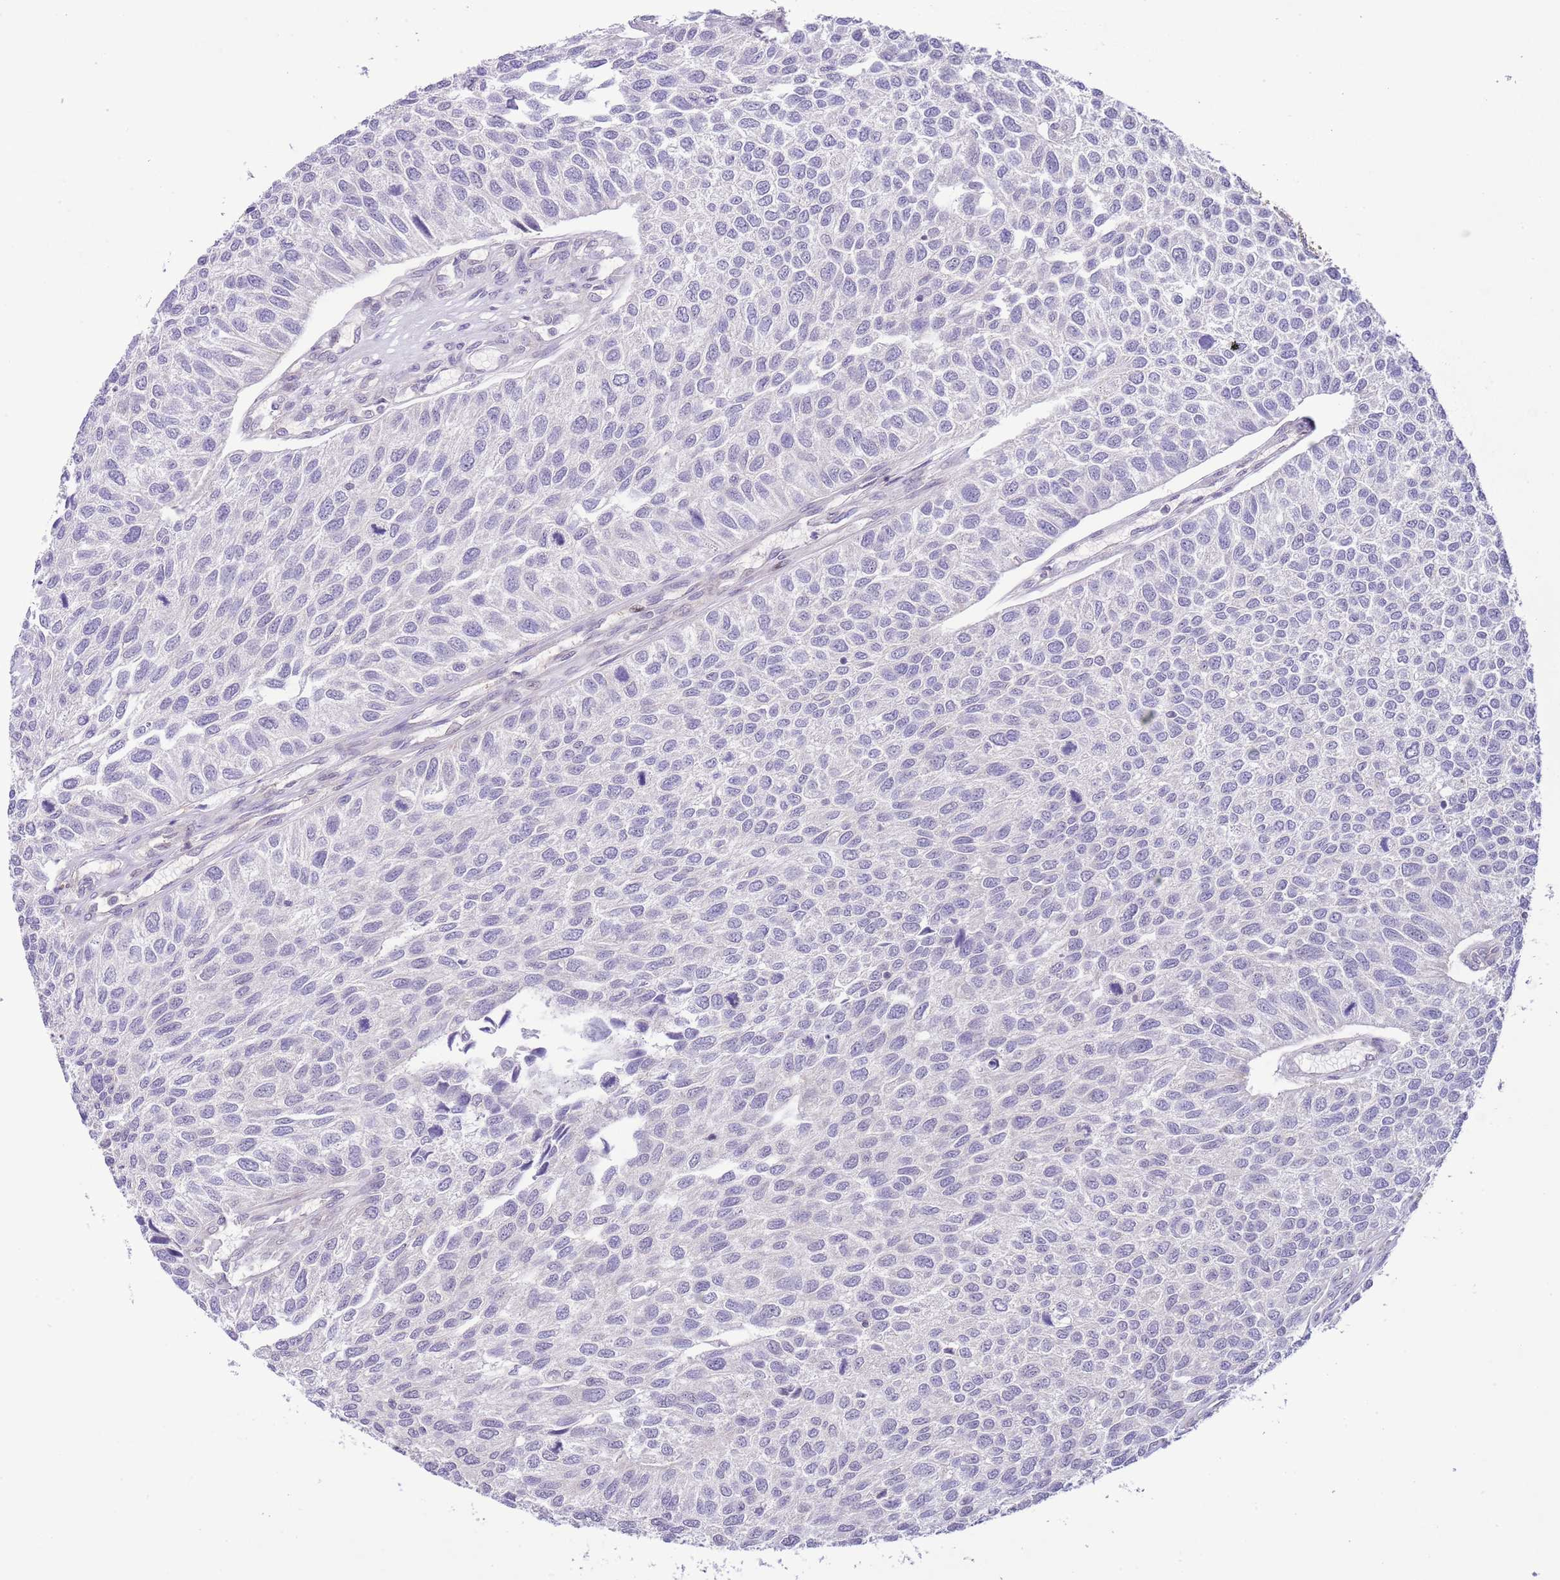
{"staining": {"intensity": "negative", "quantity": "none", "location": "none"}, "tissue": "urothelial cancer", "cell_type": "Tumor cells", "image_type": "cancer", "snomed": [{"axis": "morphology", "description": "Urothelial carcinoma, NOS"}, {"axis": "topography", "description": "Urinary bladder"}], "caption": "Tumor cells show no significant protein expression in urothelial cancer. Nuclei are stained in blue.", "gene": "HDHD2", "patient": {"sex": "male", "age": 55}}